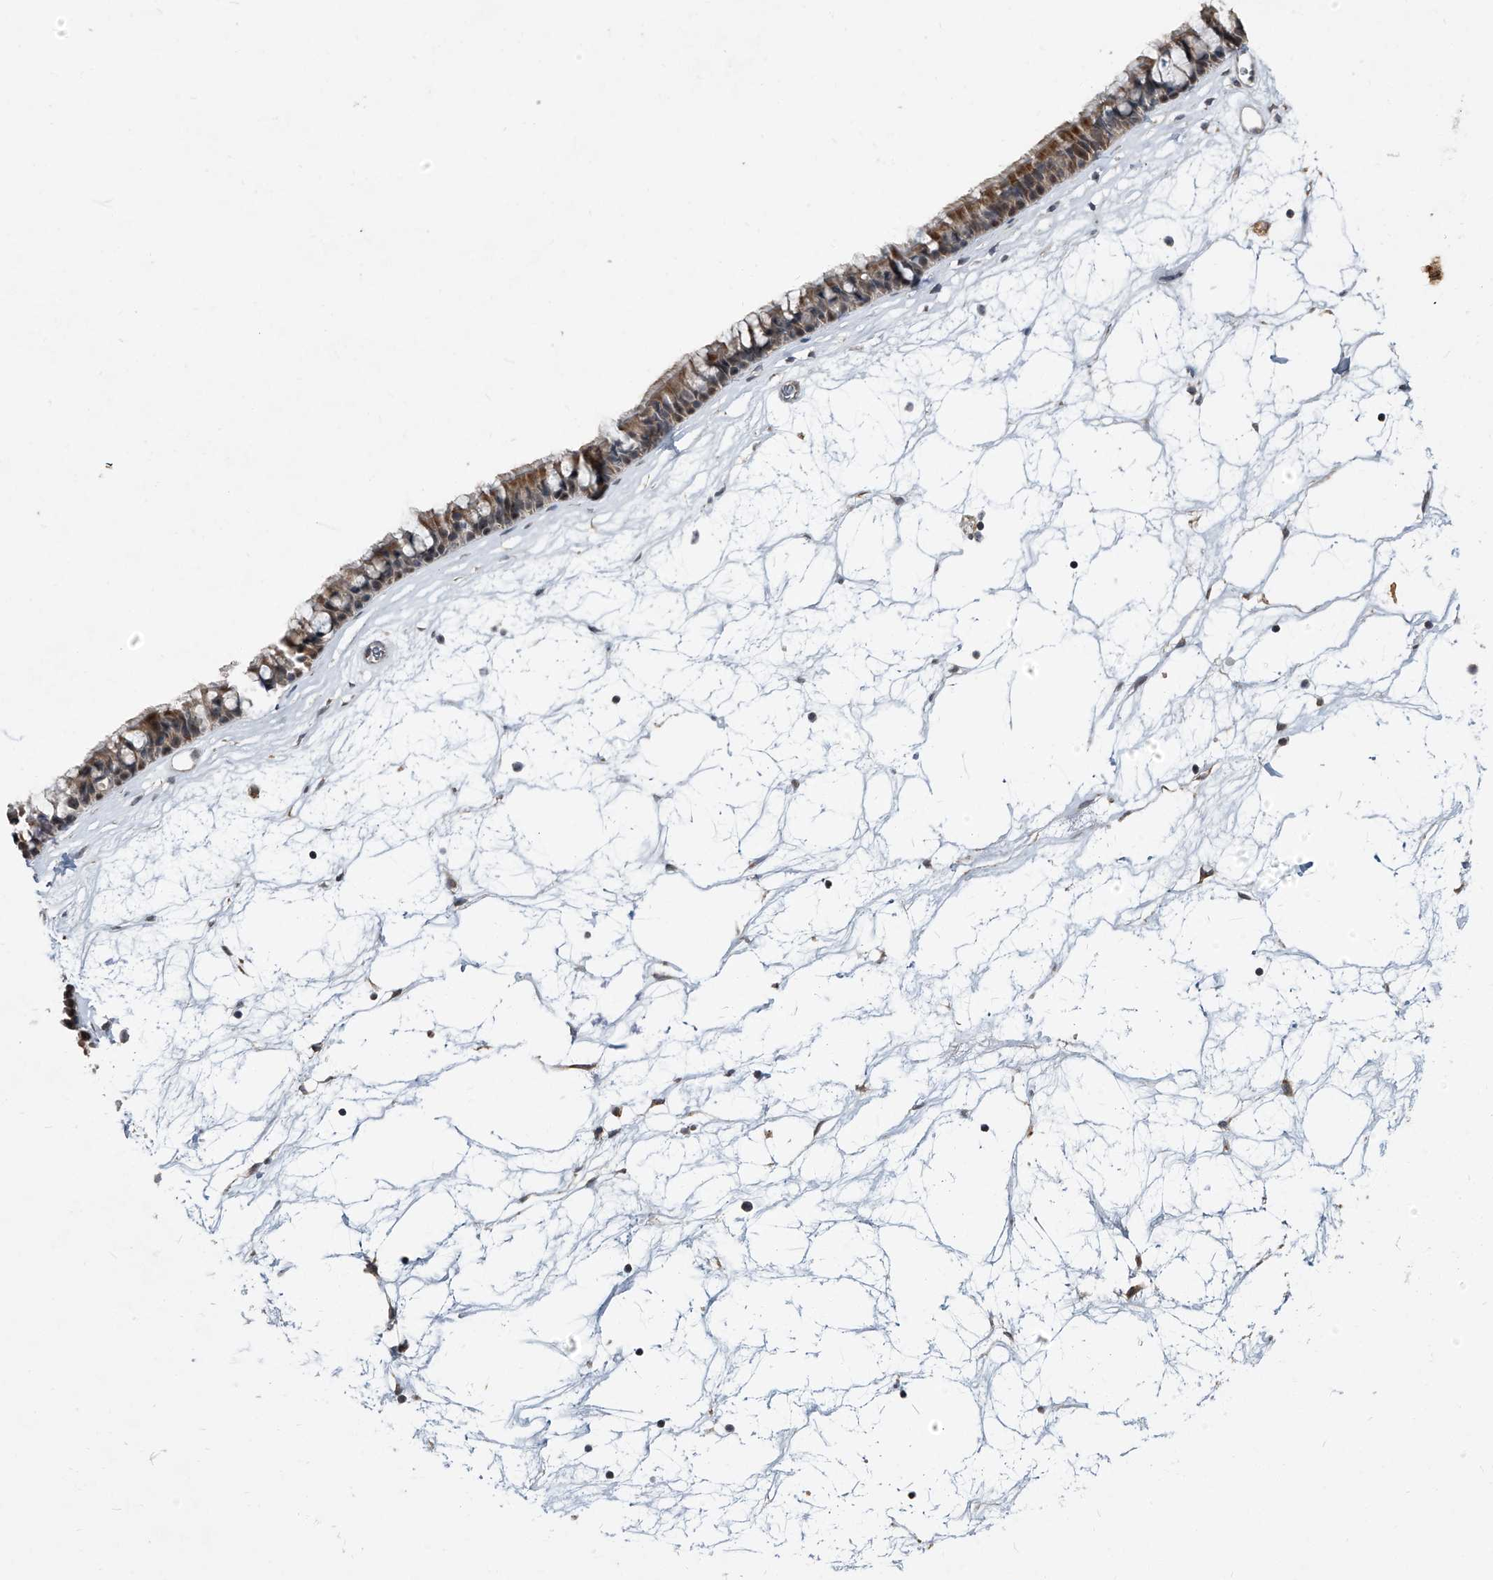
{"staining": {"intensity": "moderate", "quantity": ">75%", "location": "cytoplasmic/membranous"}, "tissue": "nasopharynx", "cell_type": "Respiratory epithelial cells", "image_type": "normal", "snomed": [{"axis": "morphology", "description": "Normal tissue, NOS"}, {"axis": "topography", "description": "Nasopharynx"}], "caption": "IHC of normal nasopharynx exhibits medium levels of moderate cytoplasmic/membranous staining in about >75% of respiratory epithelial cells.", "gene": "CHRNA7", "patient": {"sex": "male", "age": 64}}